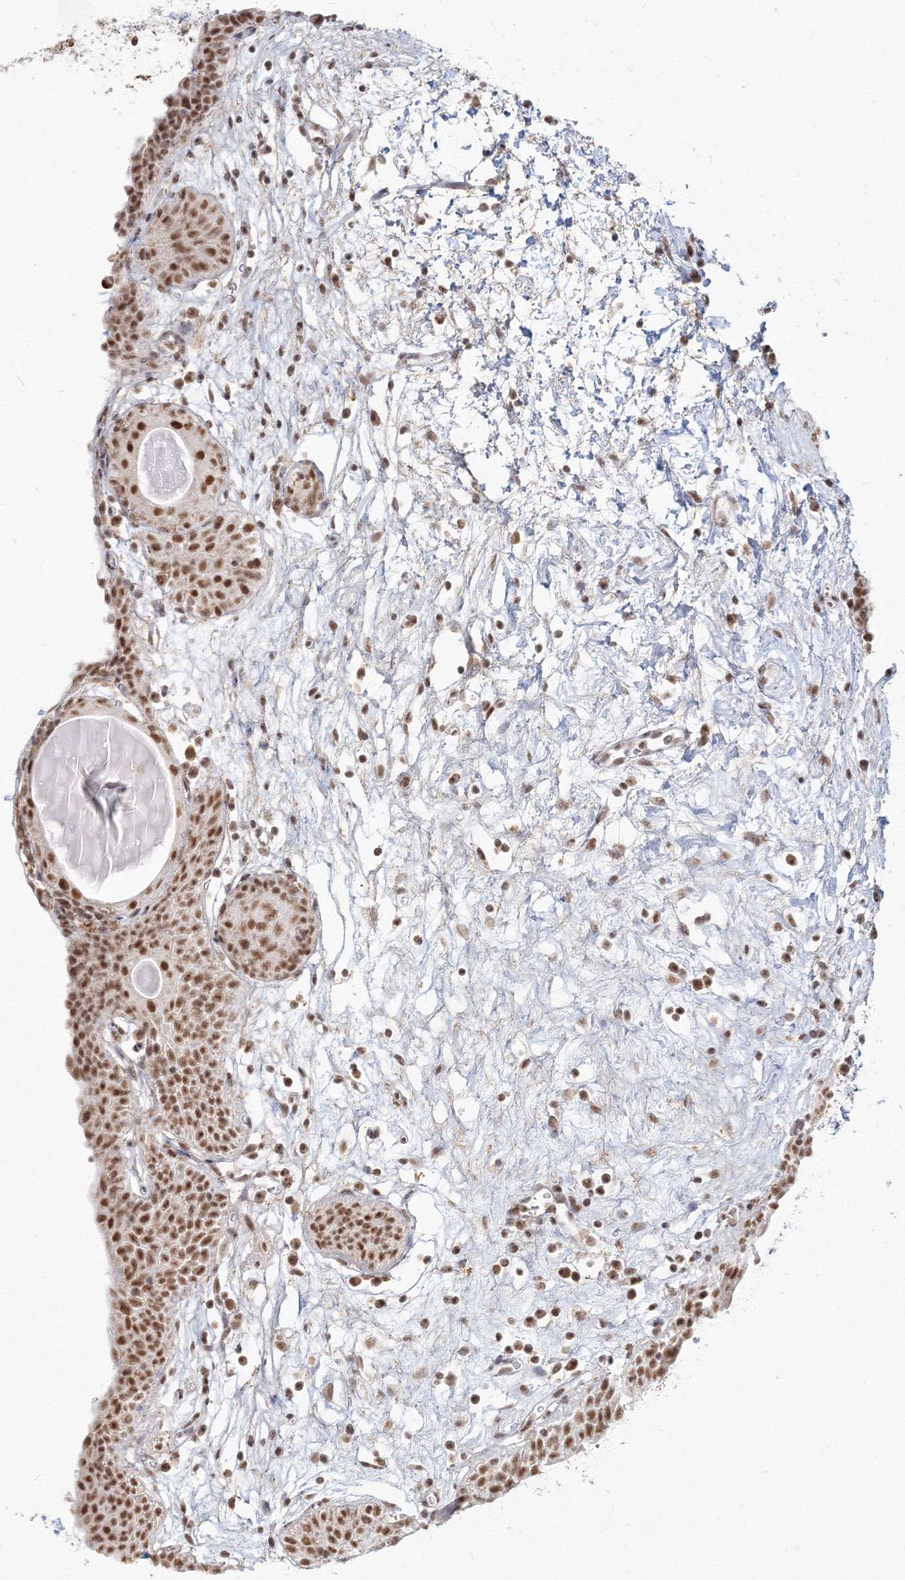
{"staining": {"intensity": "strong", "quantity": ">75%", "location": "nuclear"}, "tissue": "urinary bladder", "cell_type": "Urothelial cells", "image_type": "normal", "snomed": [{"axis": "morphology", "description": "Normal tissue, NOS"}, {"axis": "topography", "description": "Urinary bladder"}], "caption": "This histopathology image shows benign urinary bladder stained with IHC to label a protein in brown. The nuclear of urothelial cells show strong positivity for the protein. Nuclei are counter-stained blue.", "gene": "PPP4R2", "patient": {"sex": "male", "age": 83}}